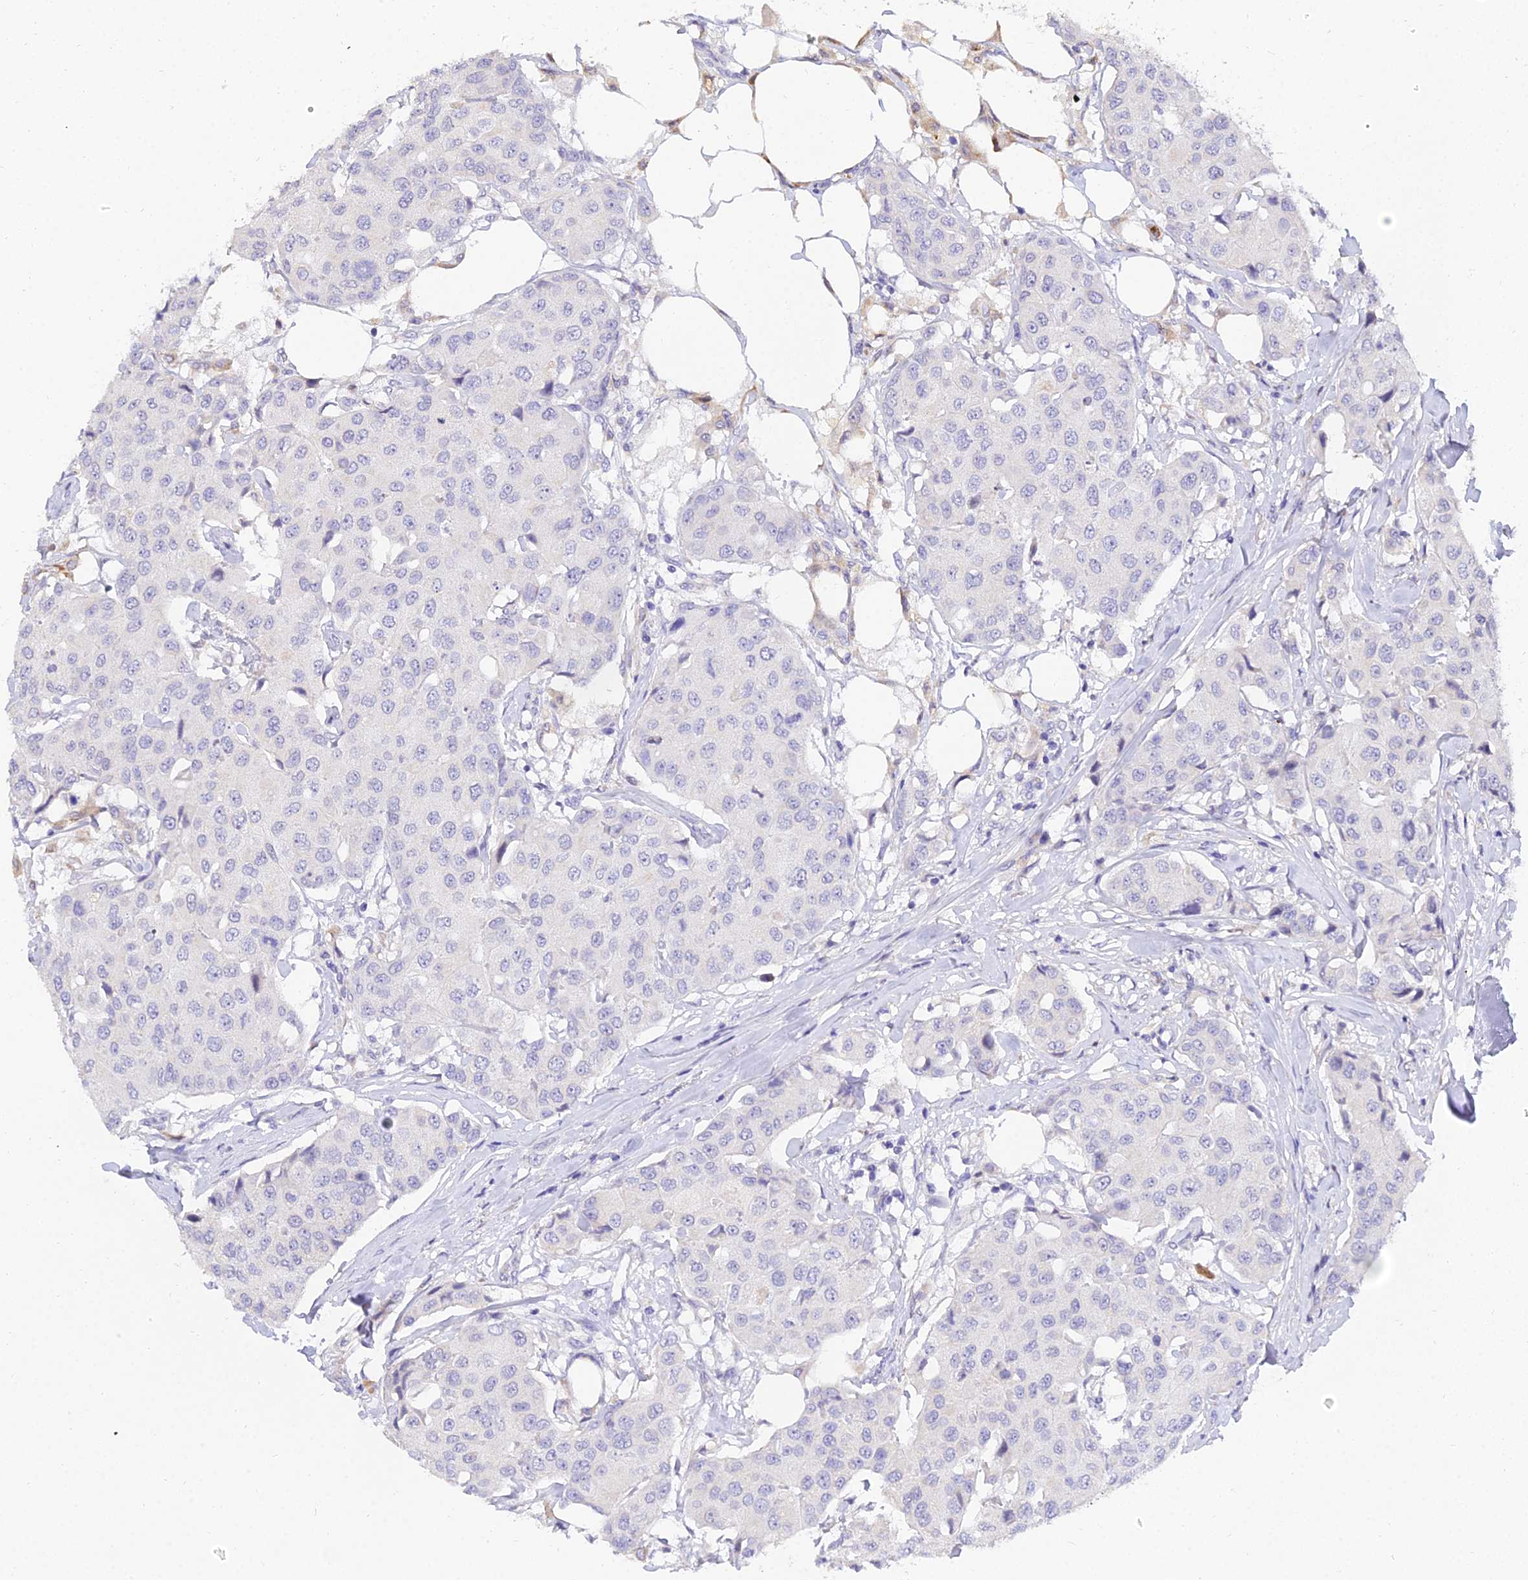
{"staining": {"intensity": "negative", "quantity": "none", "location": "none"}, "tissue": "breast cancer", "cell_type": "Tumor cells", "image_type": "cancer", "snomed": [{"axis": "morphology", "description": "Duct carcinoma"}, {"axis": "topography", "description": "Breast"}], "caption": "Immunohistochemical staining of breast cancer (infiltrating ductal carcinoma) demonstrates no significant positivity in tumor cells. (DAB immunohistochemistry (IHC), high magnification).", "gene": "VWC2L", "patient": {"sex": "female", "age": 80}}